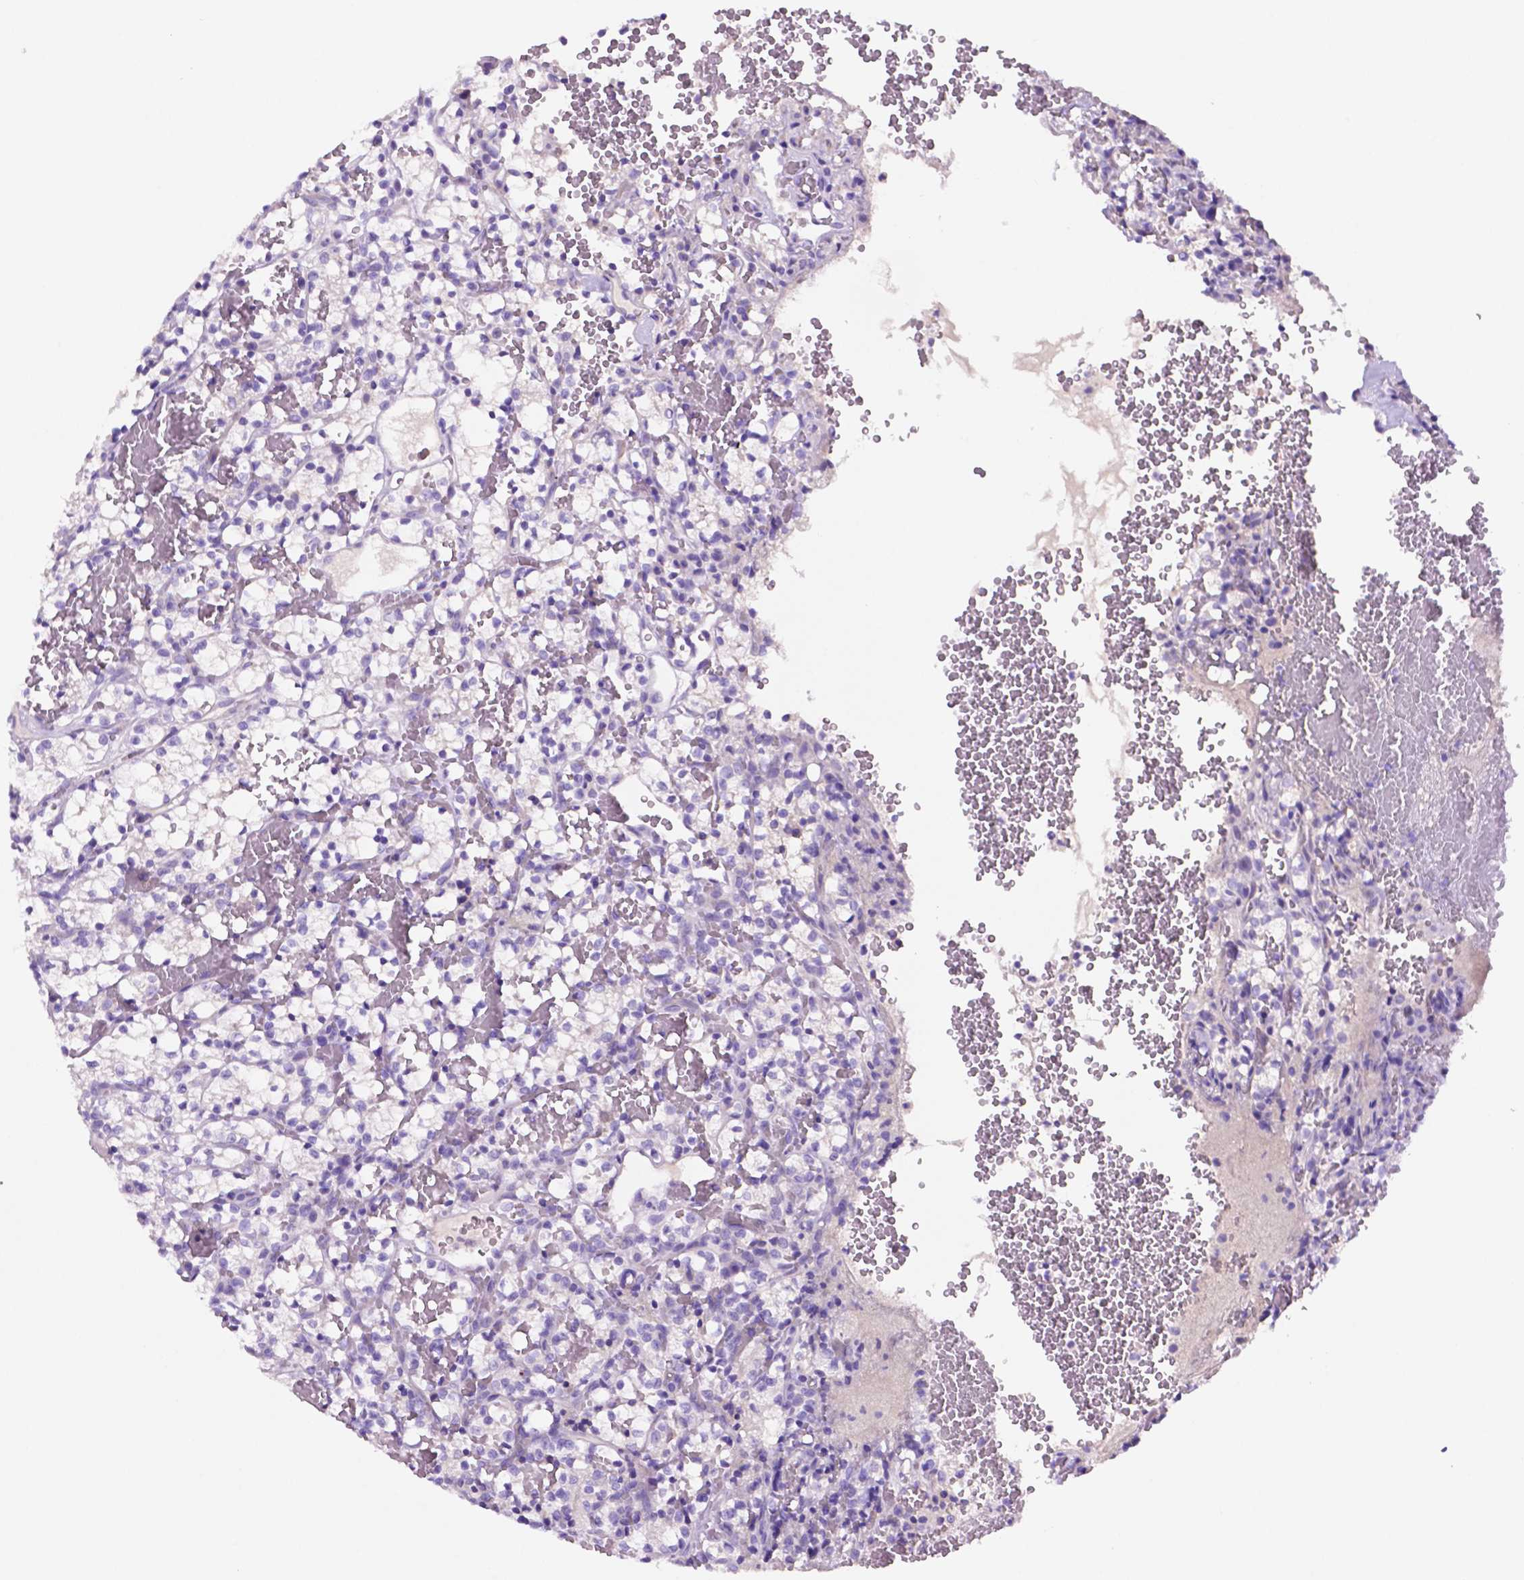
{"staining": {"intensity": "negative", "quantity": "none", "location": "none"}, "tissue": "renal cancer", "cell_type": "Tumor cells", "image_type": "cancer", "snomed": [{"axis": "morphology", "description": "Adenocarcinoma, NOS"}, {"axis": "topography", "description": "Kidney"}], "caption": "The photomicrograph shows no significant staining in tumor cells of renal adenocarcinoma. (DAB (3,3'-diaminobenzidine) IHC with hematoxylin counter stain).", "gene": "CEACAM7", "patient": {"sex": "female", "age": 69}}